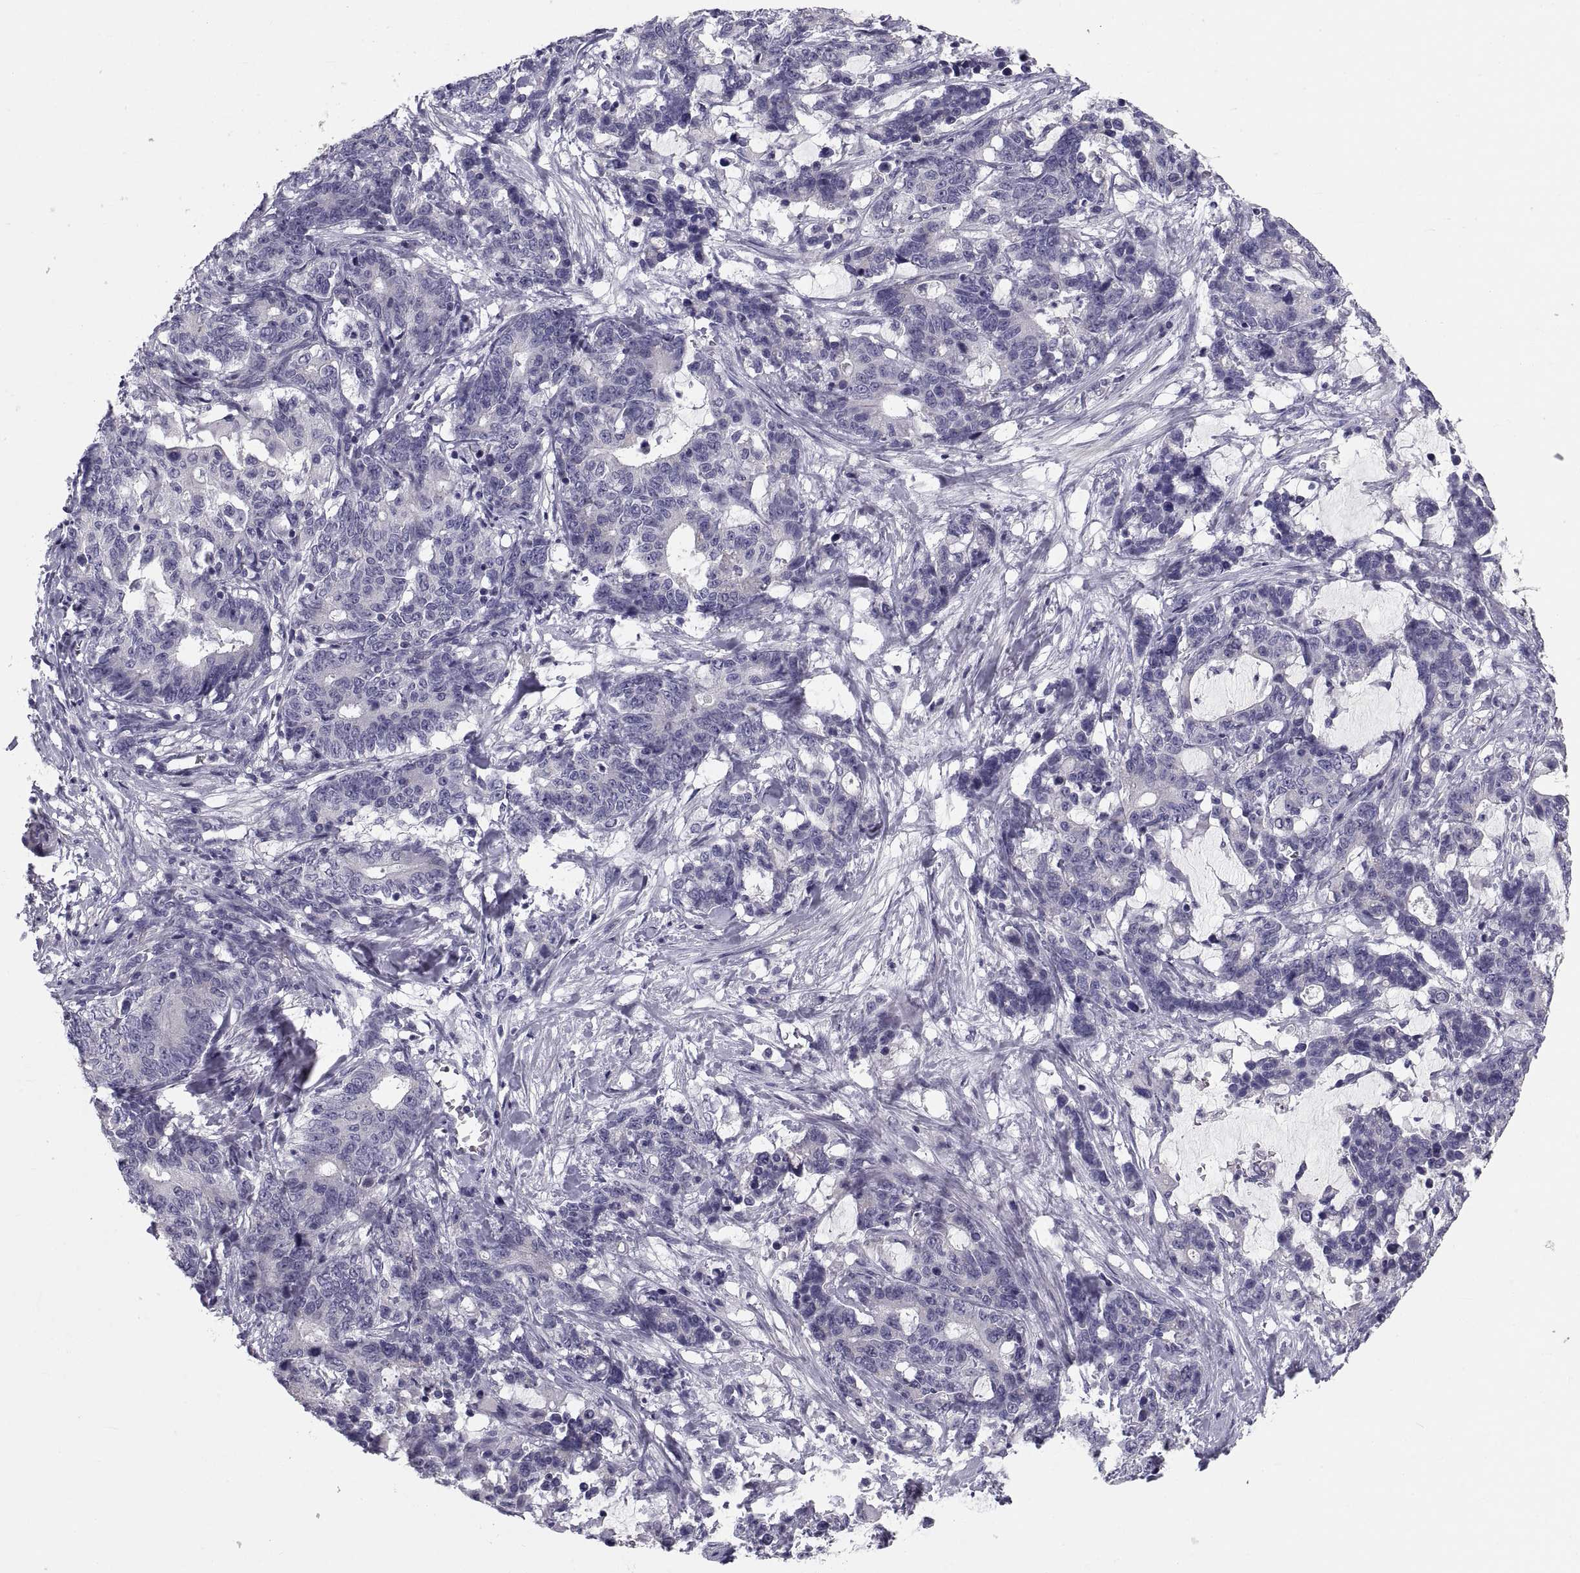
{"staining": {"intensity": "negative", "quantity": "none", "location": "none"}, "tissue": "stomach cancer", "cell_type": "Tumor cells", "image_type": "cancer", "snomed": [{"axis": "morphology", "description": "Normal tissue, NOS"}, {"axis": "morphology", "description": "Adenocarcinoma, NOS"}, {"axis": "topography", "description": "Stomach"}], "caption": "There is no significant staining in tumor cells of stomach adenocarcinoma.", "gene": "PDZRN4", "patient": {"sex": "female", "age": 64}}